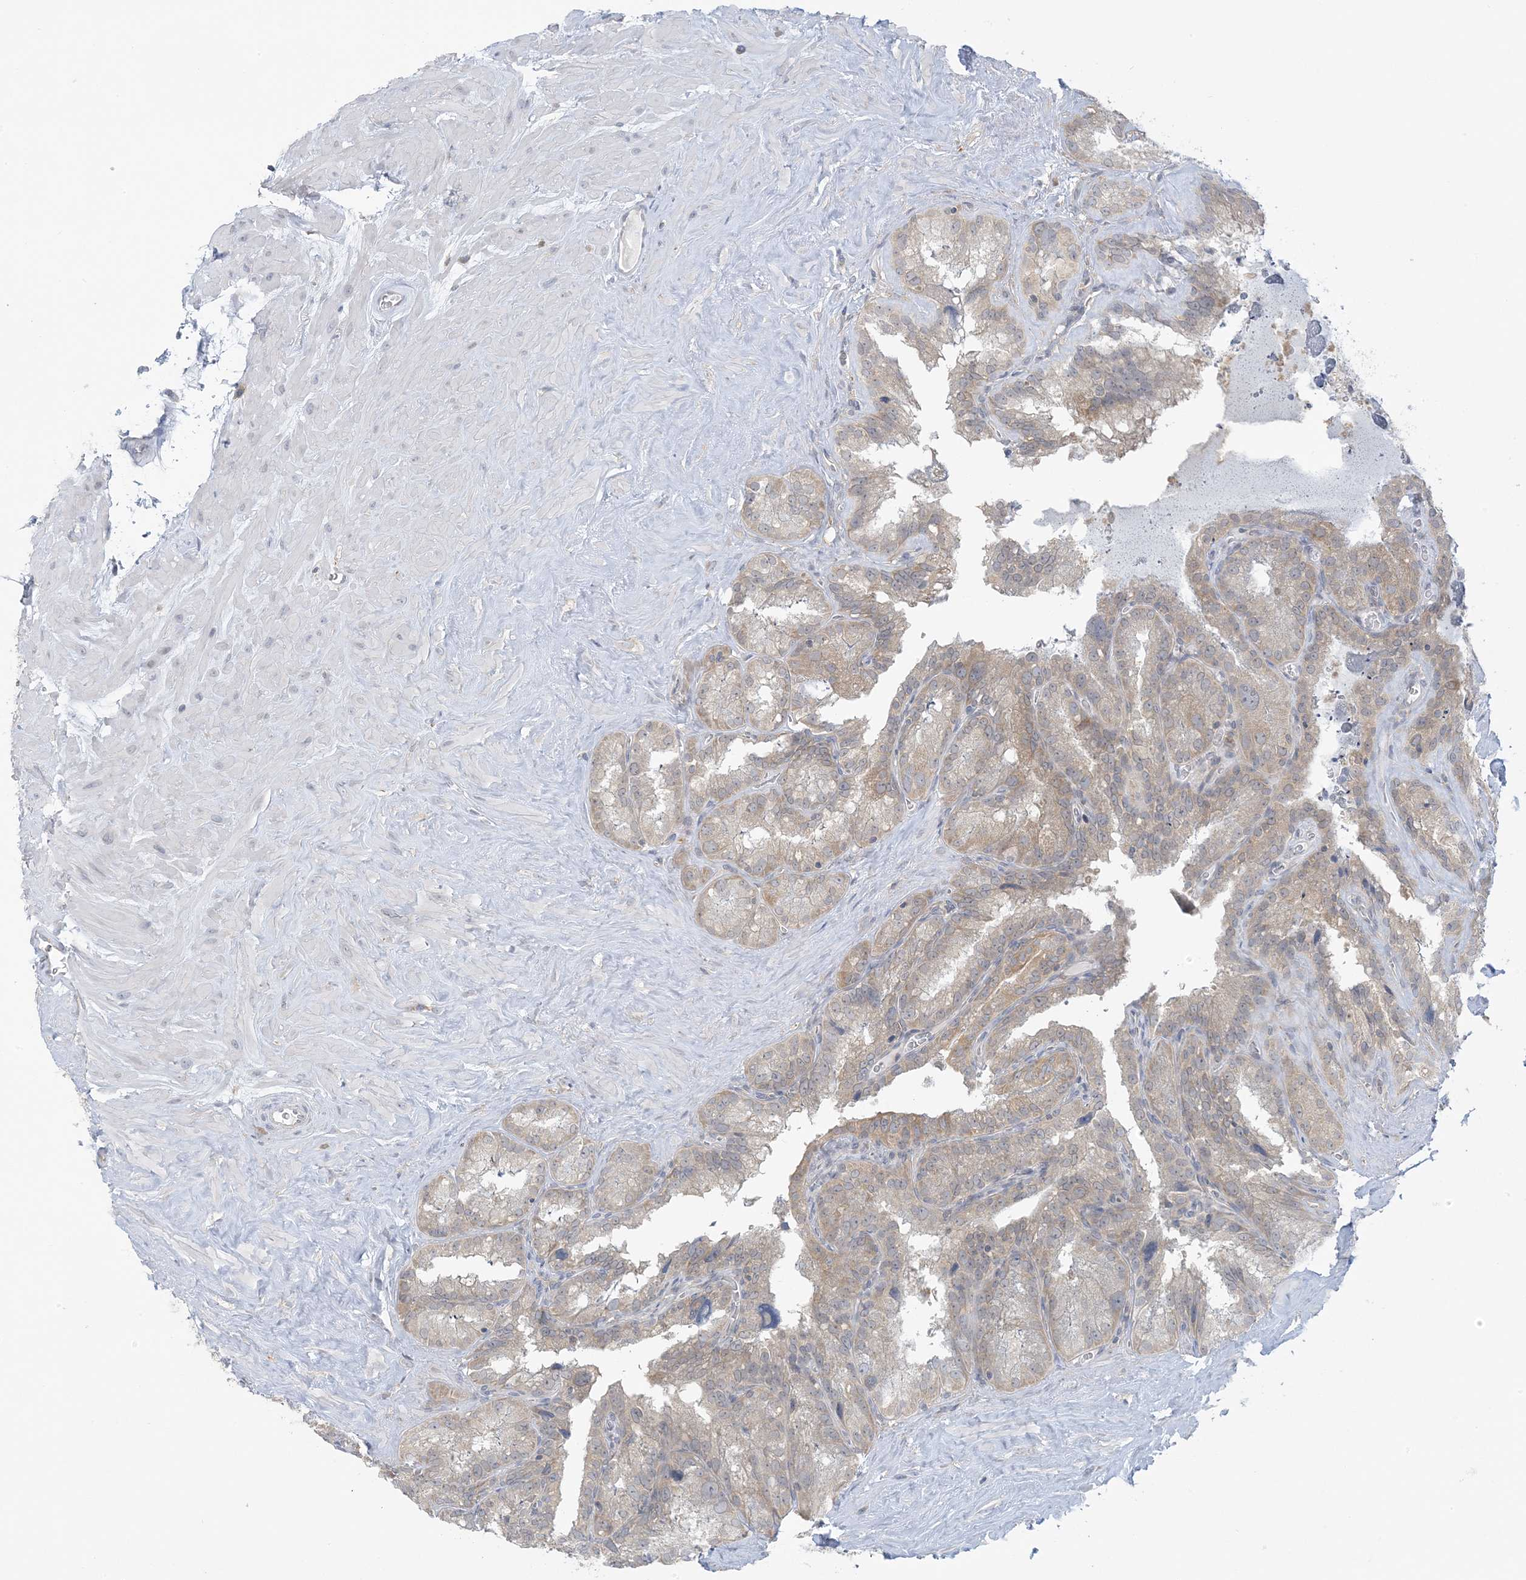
{"staining": {"intensity": "weak", "quantity": "25%-75%", "location": "cytoplasmic/membranous"}, "tissue": "seminal vesicle", "cell_type": "Glandular cells", "image_type": "normal", "snomed": [{"axis": "morphology", "description": "Normal tissue, NOS"}, {"axis": "topography", "description": "Prostate"}, {"axis": "topography", "description": "Seminal veicle"}], "caption": "This image reveals benign seminal vesicle stained with IHC to label a protein in brown. The cytoplasmic/membranous of glandular cells show weak positivity for the protein. Nuclei are counter-stained blue.", "gene": "EEFSEC", "patient": {"sex": "male", "age": 59}}